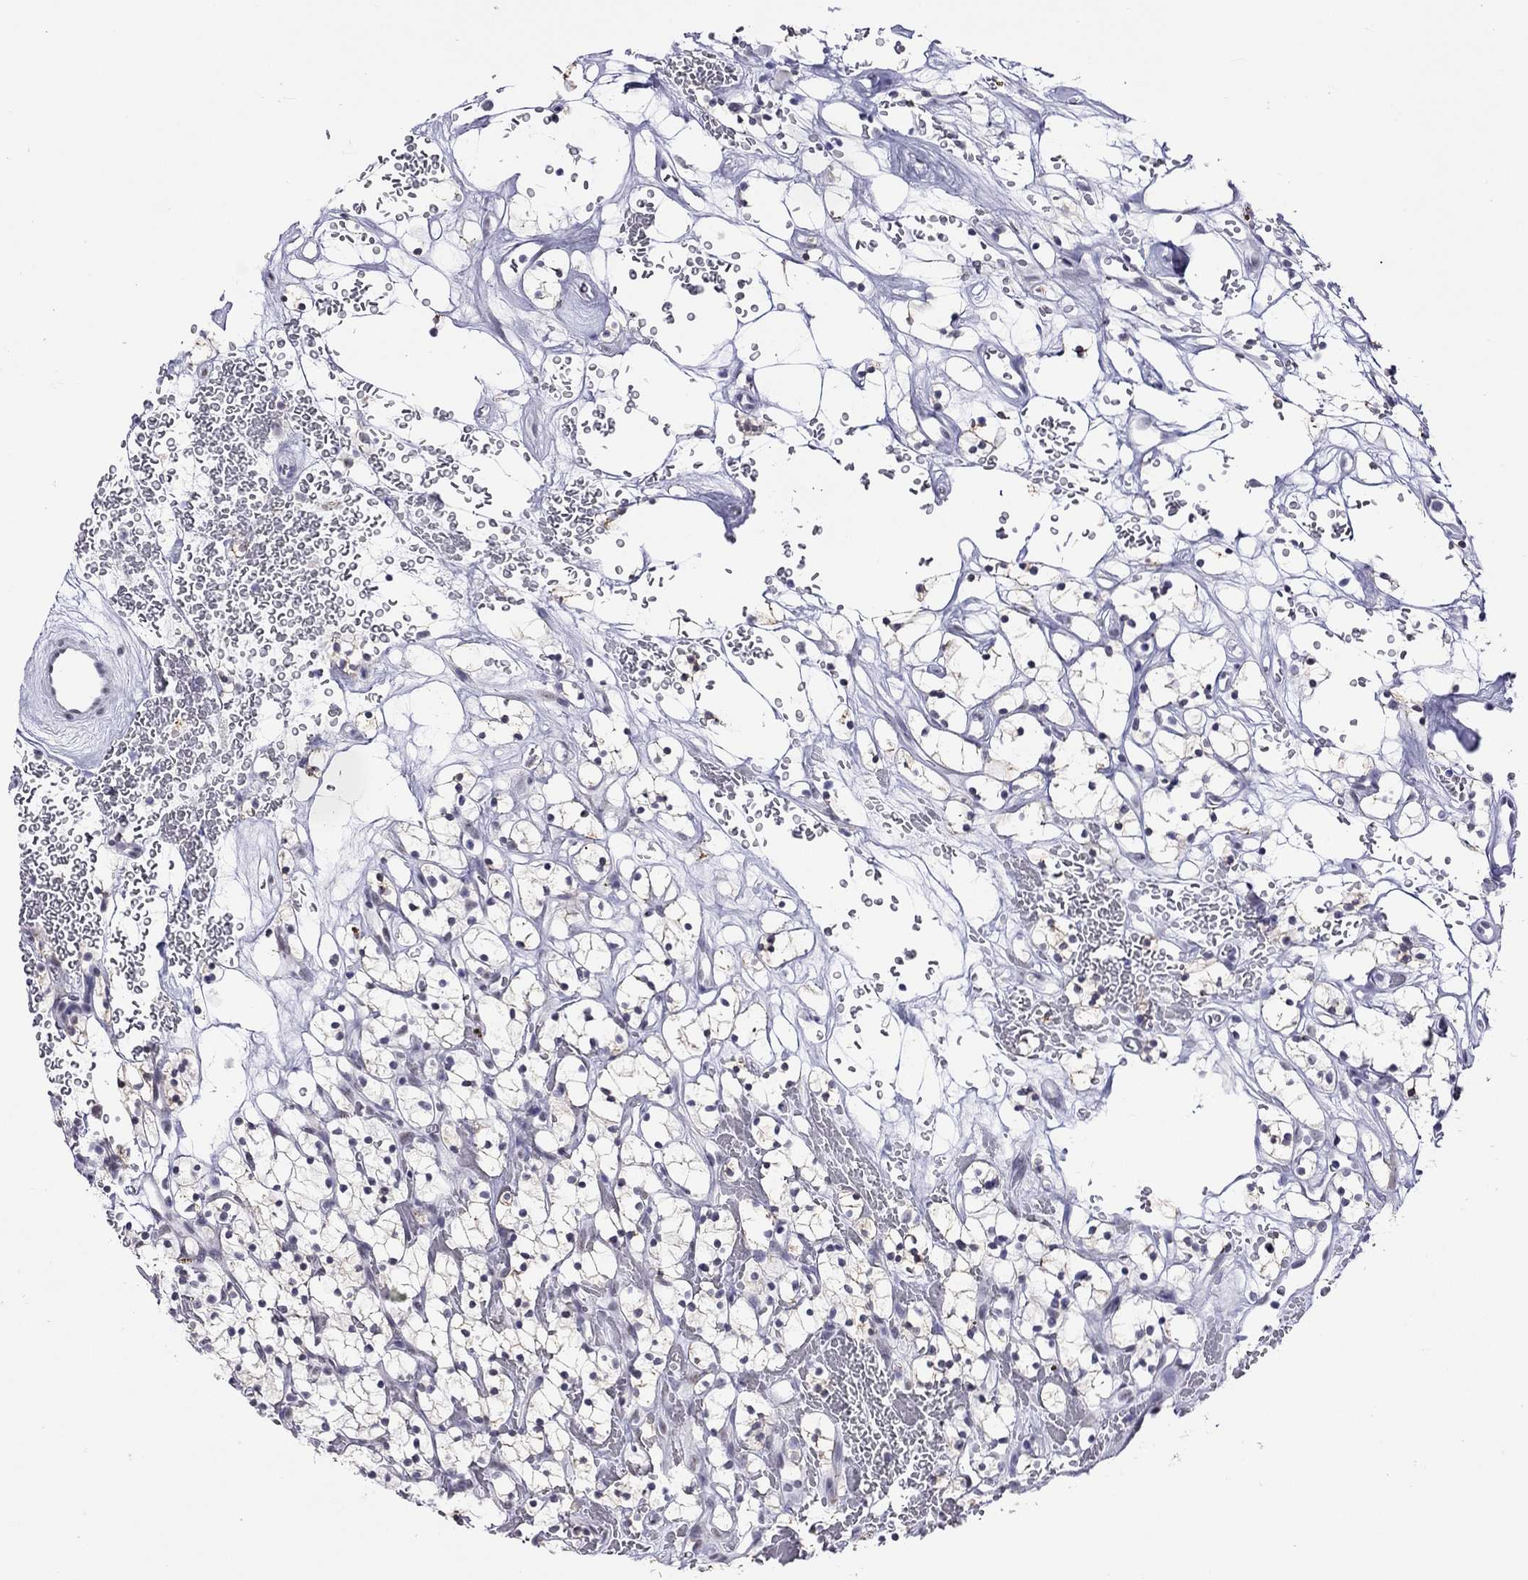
{"staining": {"intensity": "negative", "quantity": "none", "location": "none"}, "tissue": "renal cancer", "cell_type": "Tumor cells", "image_type": "cancer", "snomed": [{"axis": "morphology", "description": "Adenocarcinoma, NOS"}, {"axis": "topography", "description": "Kidney"}], "caption": "Immunohistochemistry histopathology image of human adenocarcinoma (renal) stained for a protein (brown), which demonstrates no expression in tumor cells.", "gene": "SLC30A8", "patient": {"sex": "female", "age": 64}}